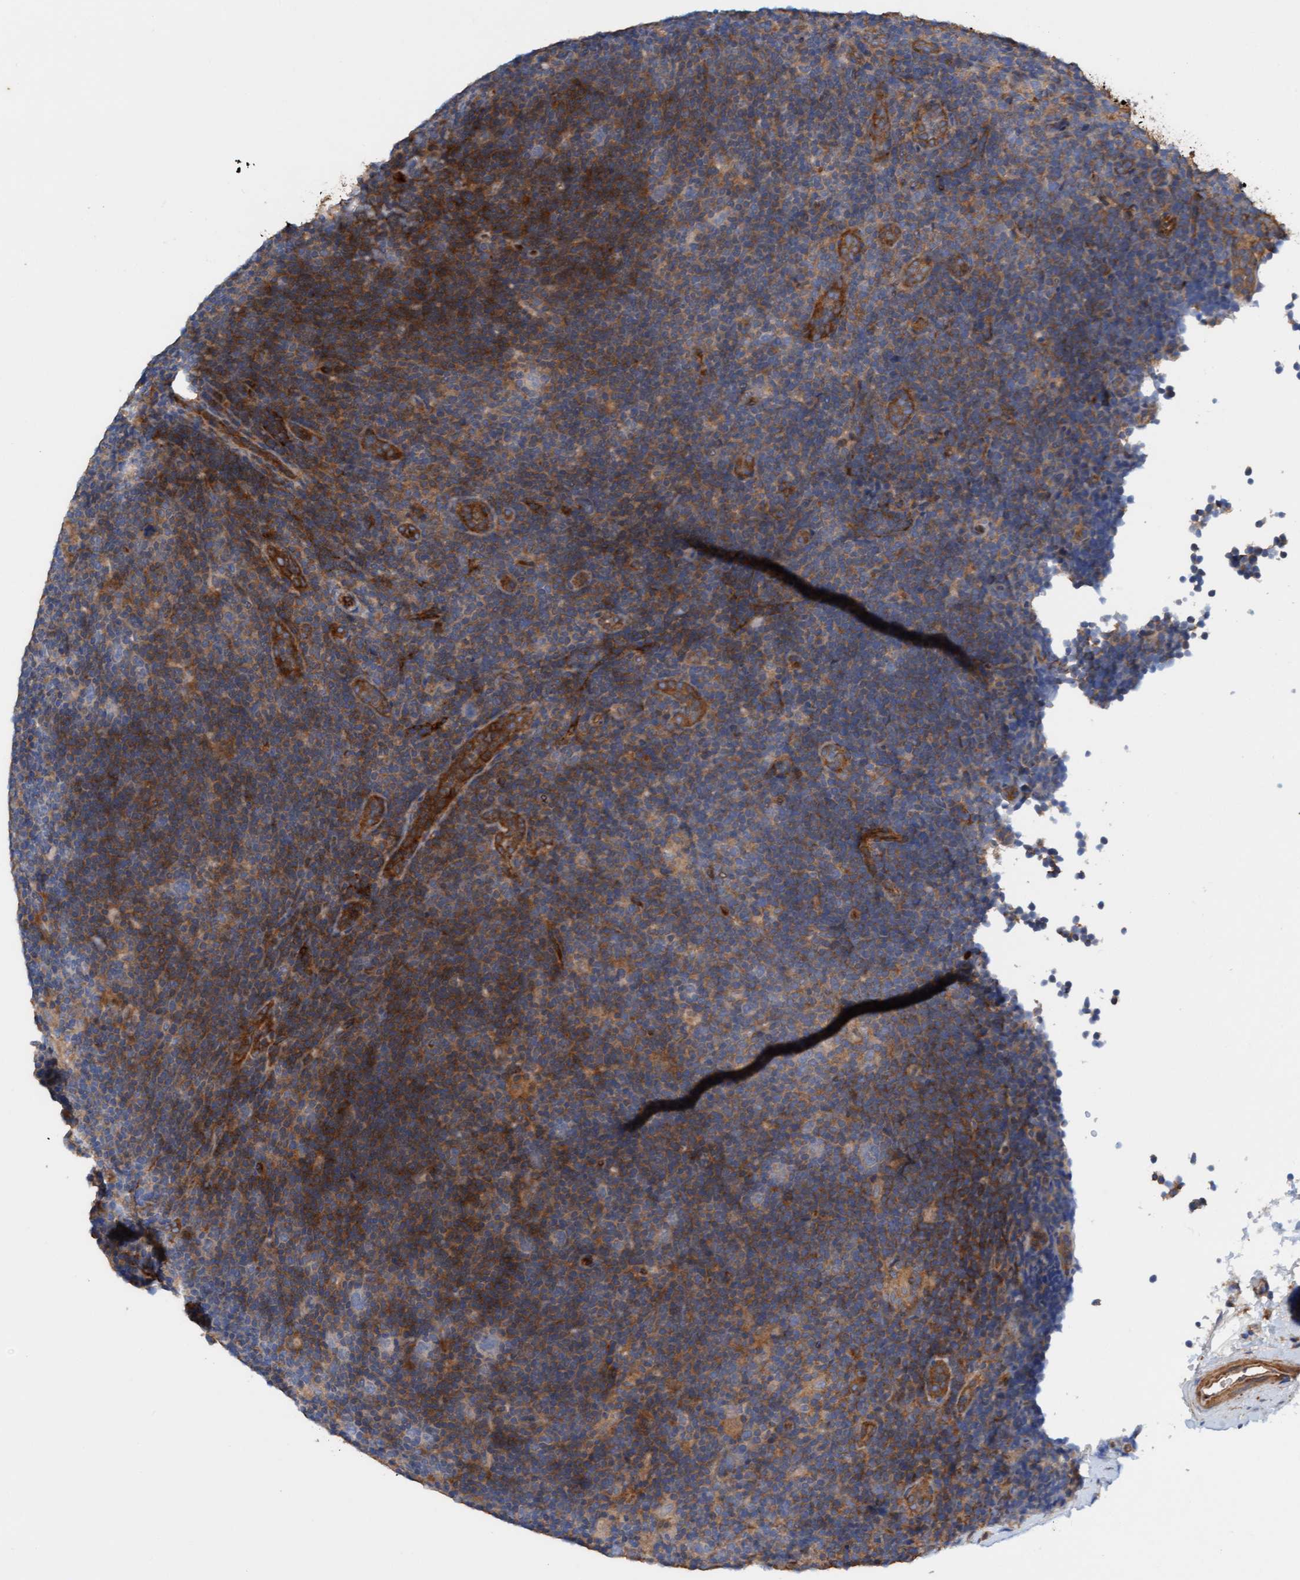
{"staining": {"intensity": "negative", "quantity": "none", "location": "none"}, "tissue": "lymphoma", "cell_type": "Tumor cells", "image_type": "cancer", "snomed": [{"axis": "morphology", "description": "Hodgkin's disease, NOS"}, {"axis": "topography", "description": "Lymph node"}], "caption": "Tumor cells show no significant protein positivity in lymphoma. (IHC, brightfield microscopy, high magnification).", "gene": "FMNL3", "patient": {"sex": "female", "age": 57}}